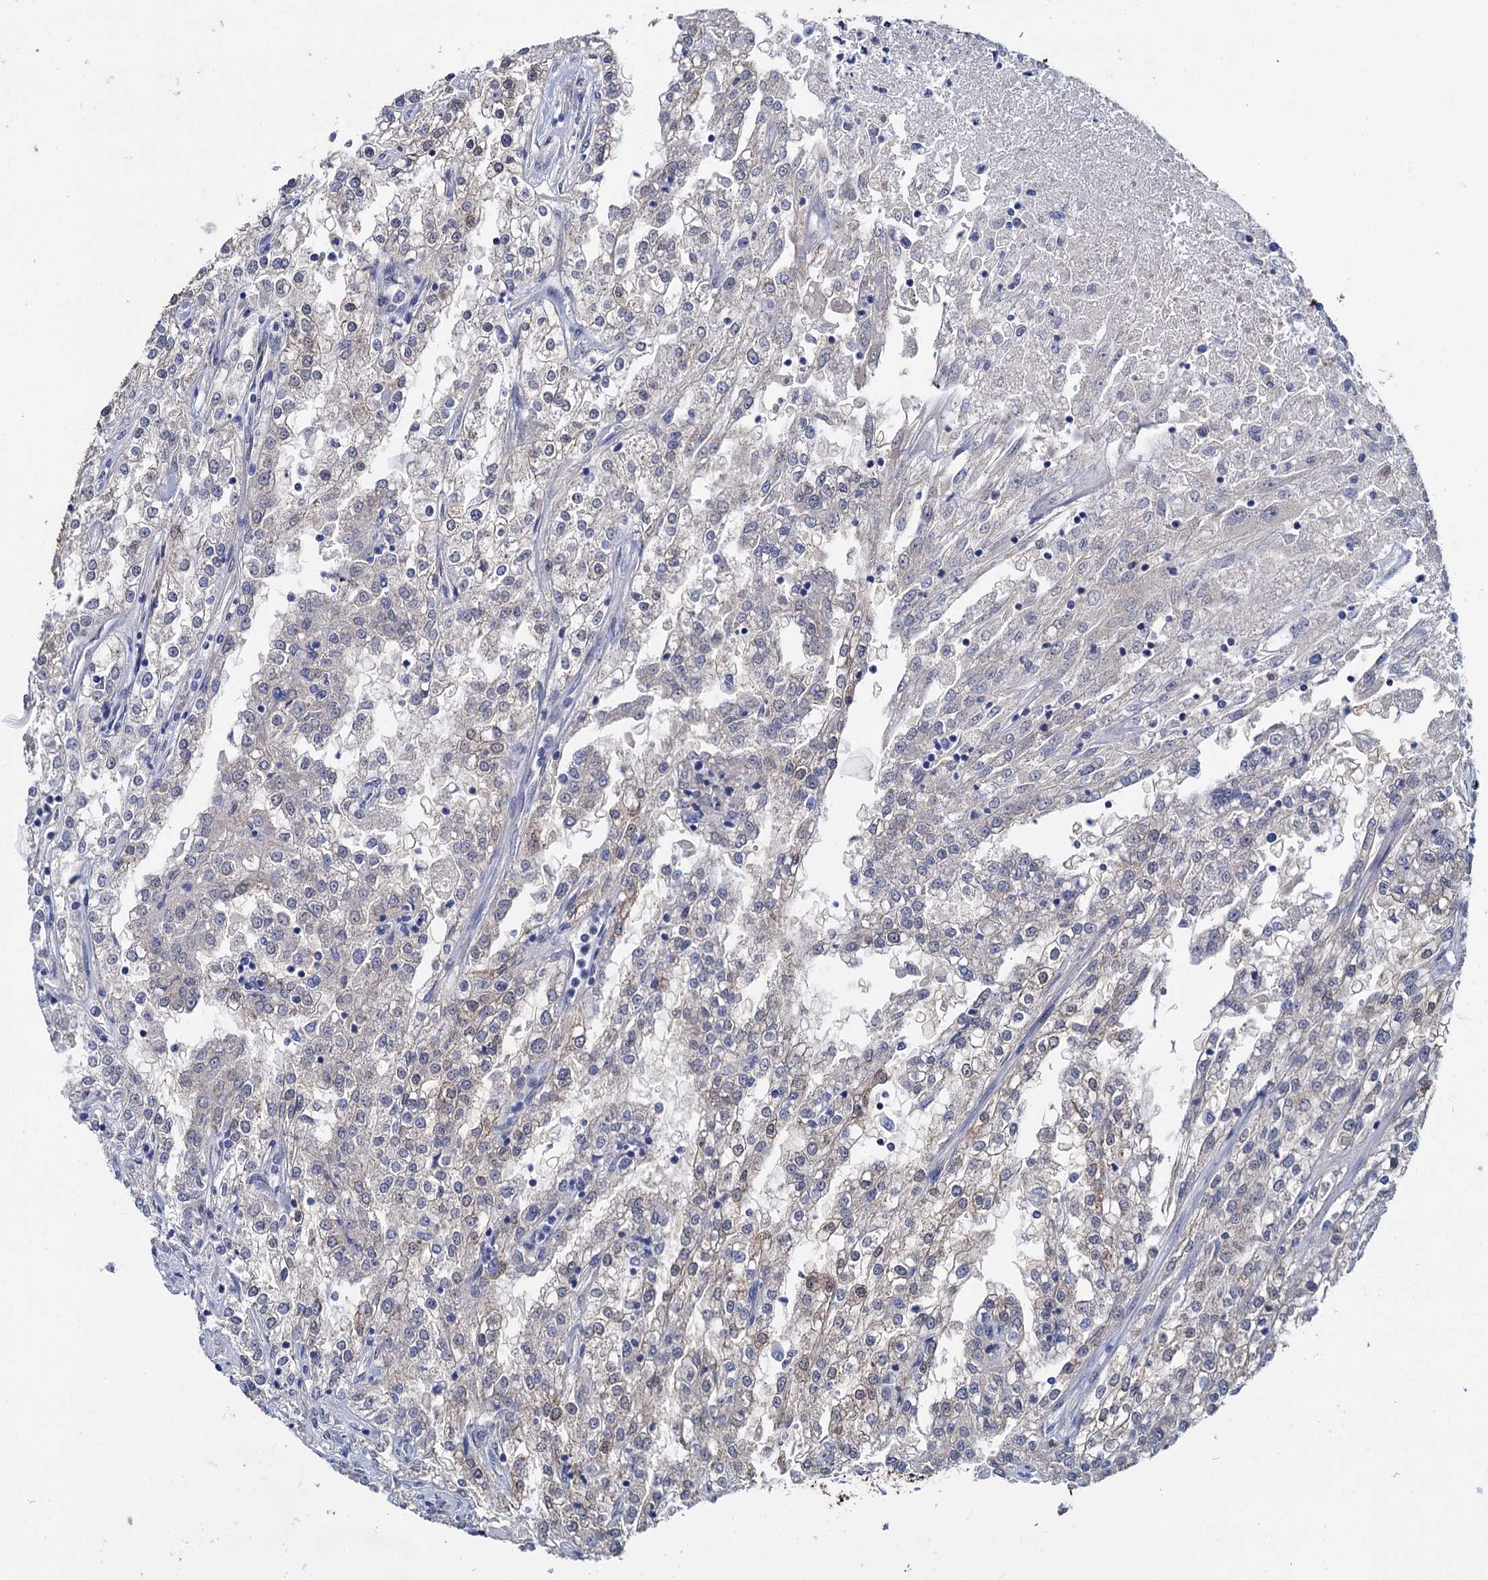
{"staining": {"intensity": "negative", "quantity": "none", "location": "none"}, "tissue": "renal cancer", "cell_type": "Tumor cells", "image_type": "cancer", "snomed": [{"axis": "morphology", "description": "Adenocarcinoma, NOS"}, {"axis": "topography", "description": "Kidney"}], "caption": "The immunohistochemistry (IHC) histopathology image has no significant positivity in tumor cells of renal adenocarcinoma tissue.", "gene": "GSTM3", "patient": {"sex": "female", "age": 52}}